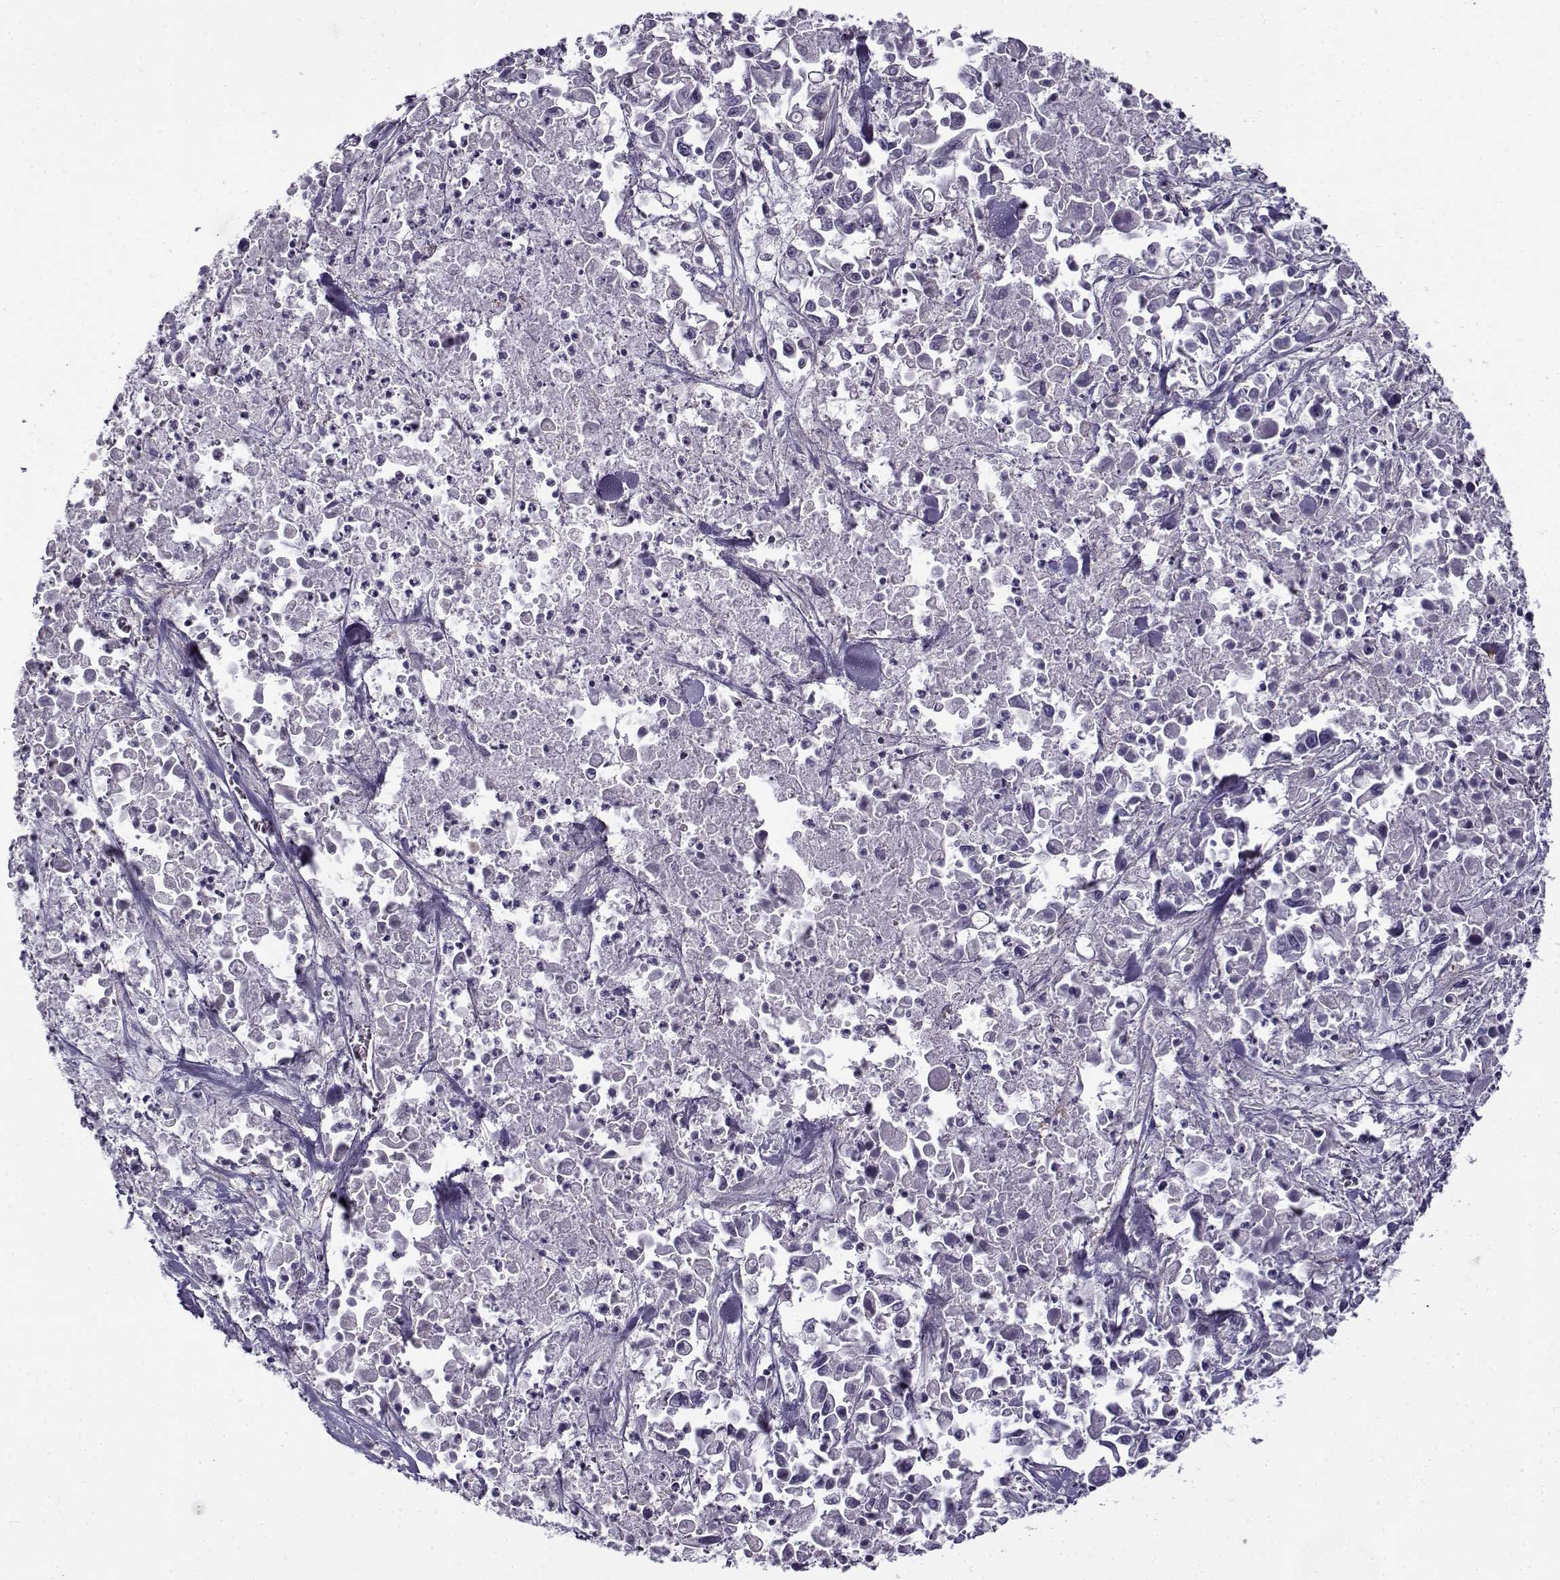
{"staining": {"intensity": "negative", "quantity": "none", "location": "none"}, "tissue": "pancreatic cancer", "cell_type": "Tumor cells", "image_type": "cancer", "snomed": [{"axis": "morphology", "description": "Adenocarcinoma, NOS"}, {"axis": "topography", "description": "Pancreas"}], "caption": "The image displays no staining of tumor cells in pancreatic cancer (adenocarcinoma).", "gene": "GTSF1L", "patient": {"sex": "female", "age": 83}}